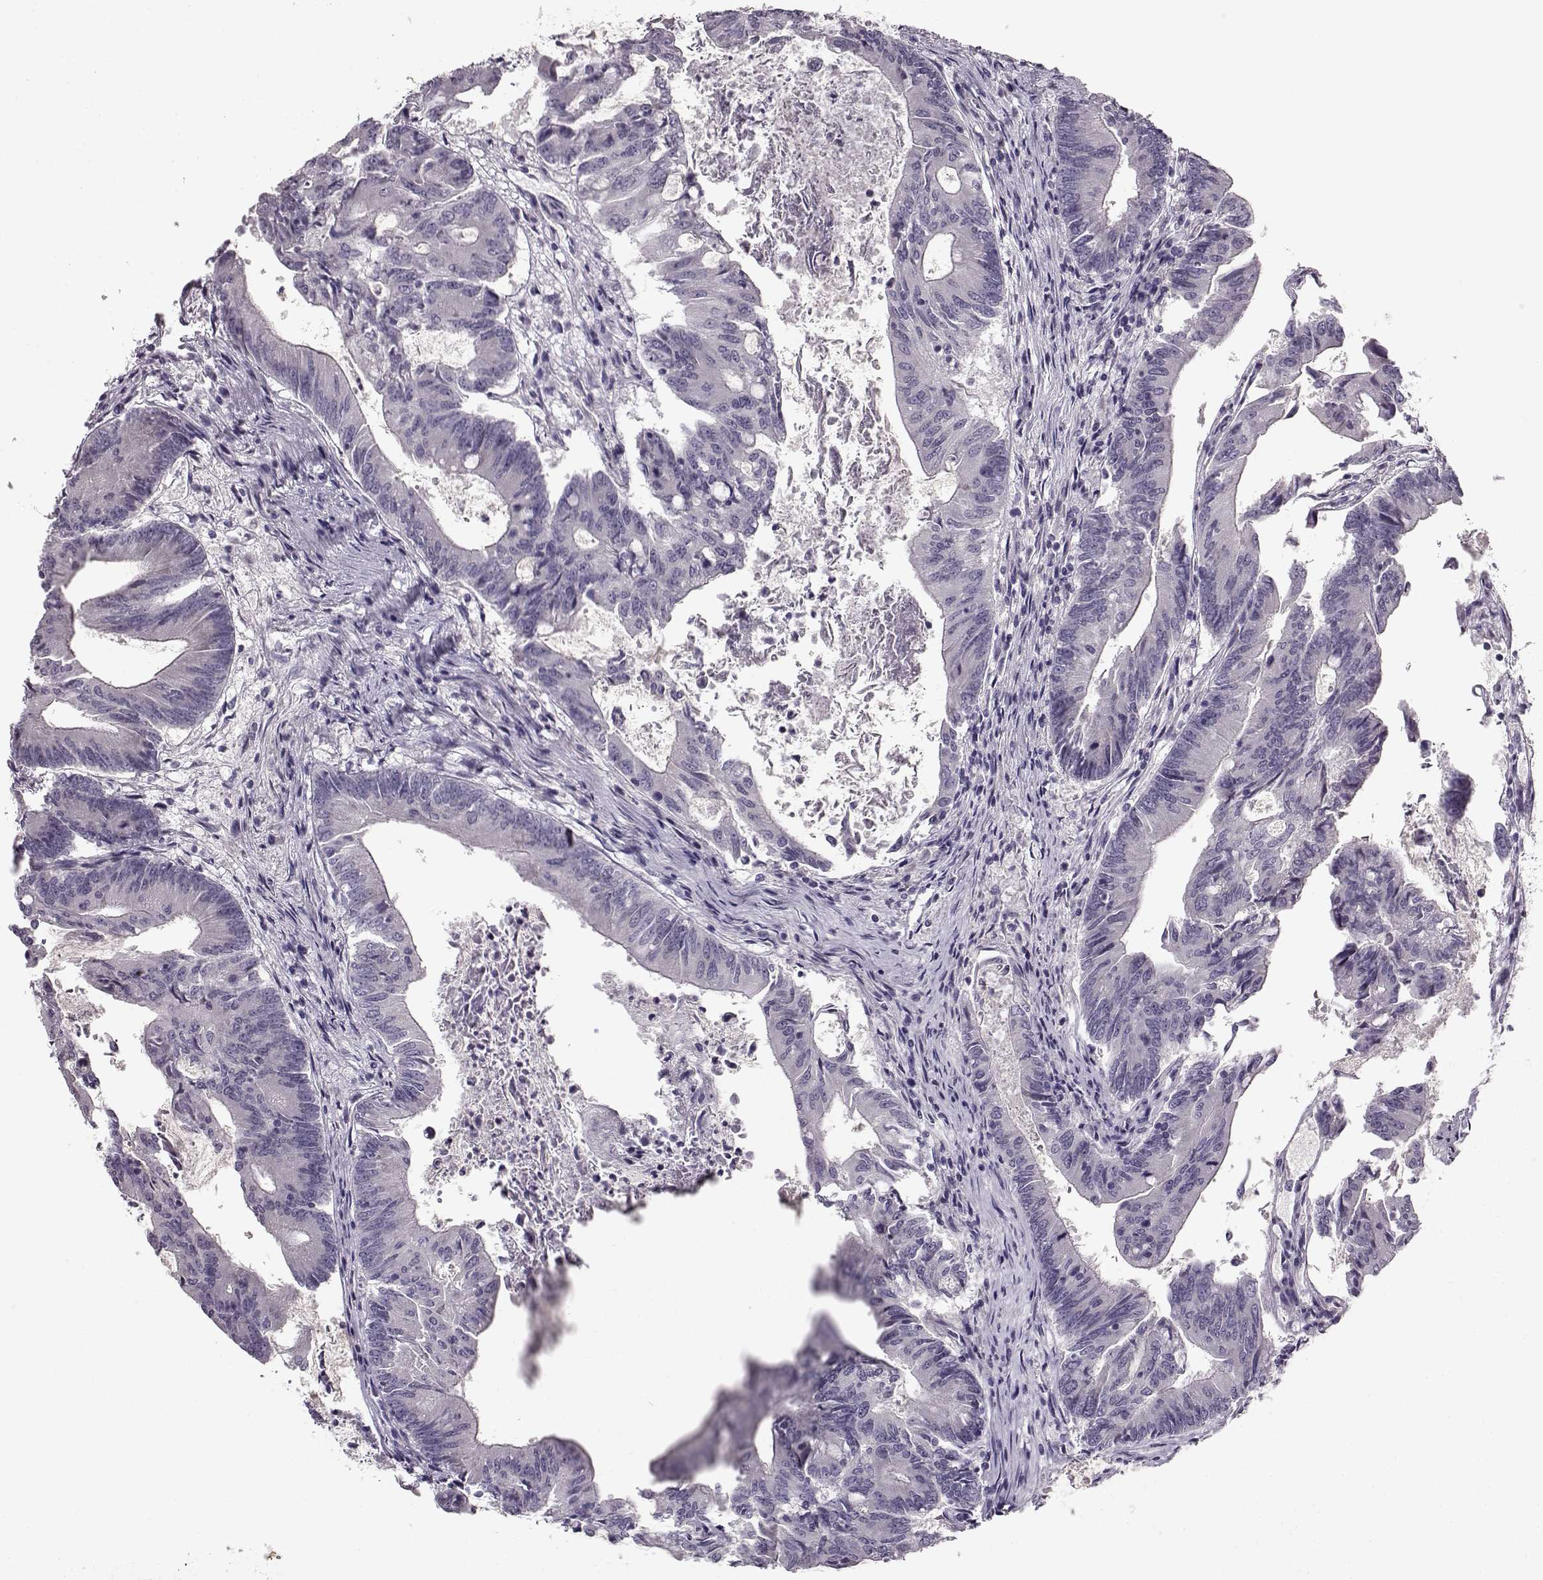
{"staining": {"intensity": "negative", "quantity": "none", "location": "none"}, "tissue": "colorectal cancer", "cell_type": "Tumor cells", "image_type": "cancer", "snomed": [{"axis": "morphology", "description": "Adenocarcinoma, NOS"}, {"axis": "topography", "description": "Colon"}], "caption": "High power microscopy photomicrograph of an IHC image of adenocarcinoma (colorectal), revealing no significant staining in tumor cells.", "gene": "RP1L1", "patient": {"sex": "female", "age": 70}}